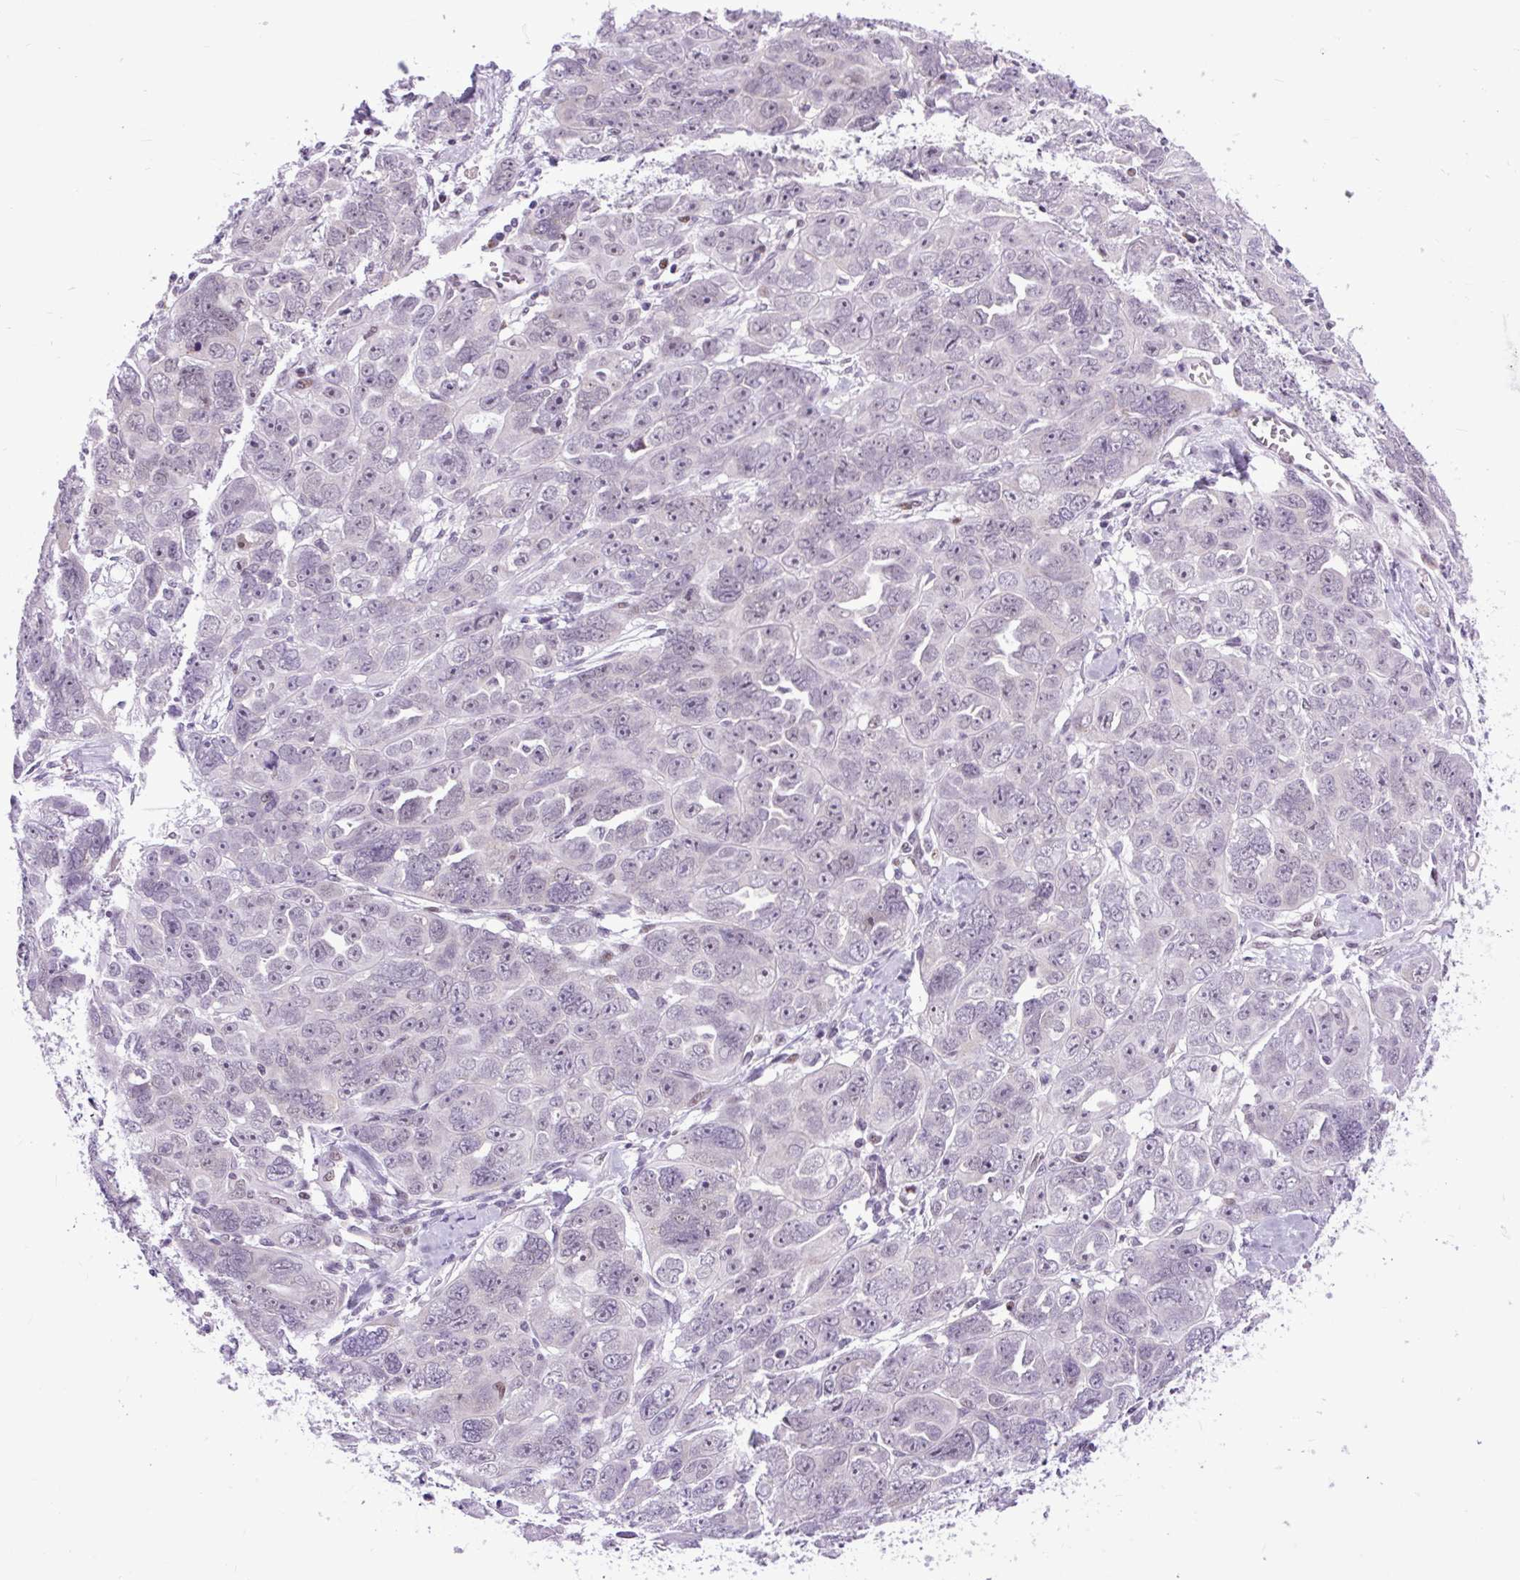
{"staining": {"intensity": "negative", "quantity": "none", "location": "none"}, "tissue": "ovarian cancer", "cell_type": "Tumor cells", "image_type": "cancer", "snomed": [{"axis": "morphology", "description": "Cystadenocarcinoma, serous, NOS"}, {"axis": "topography", "description": "Ovary"}], "caption": "IHC photomicrograph of human serous cystadenocarcinoma (ovarian) stained for a protein (brown), which displays no positivity in tumor cells.", "gene": "CLK2", "patient": {"sex": "female", "age": 63}}